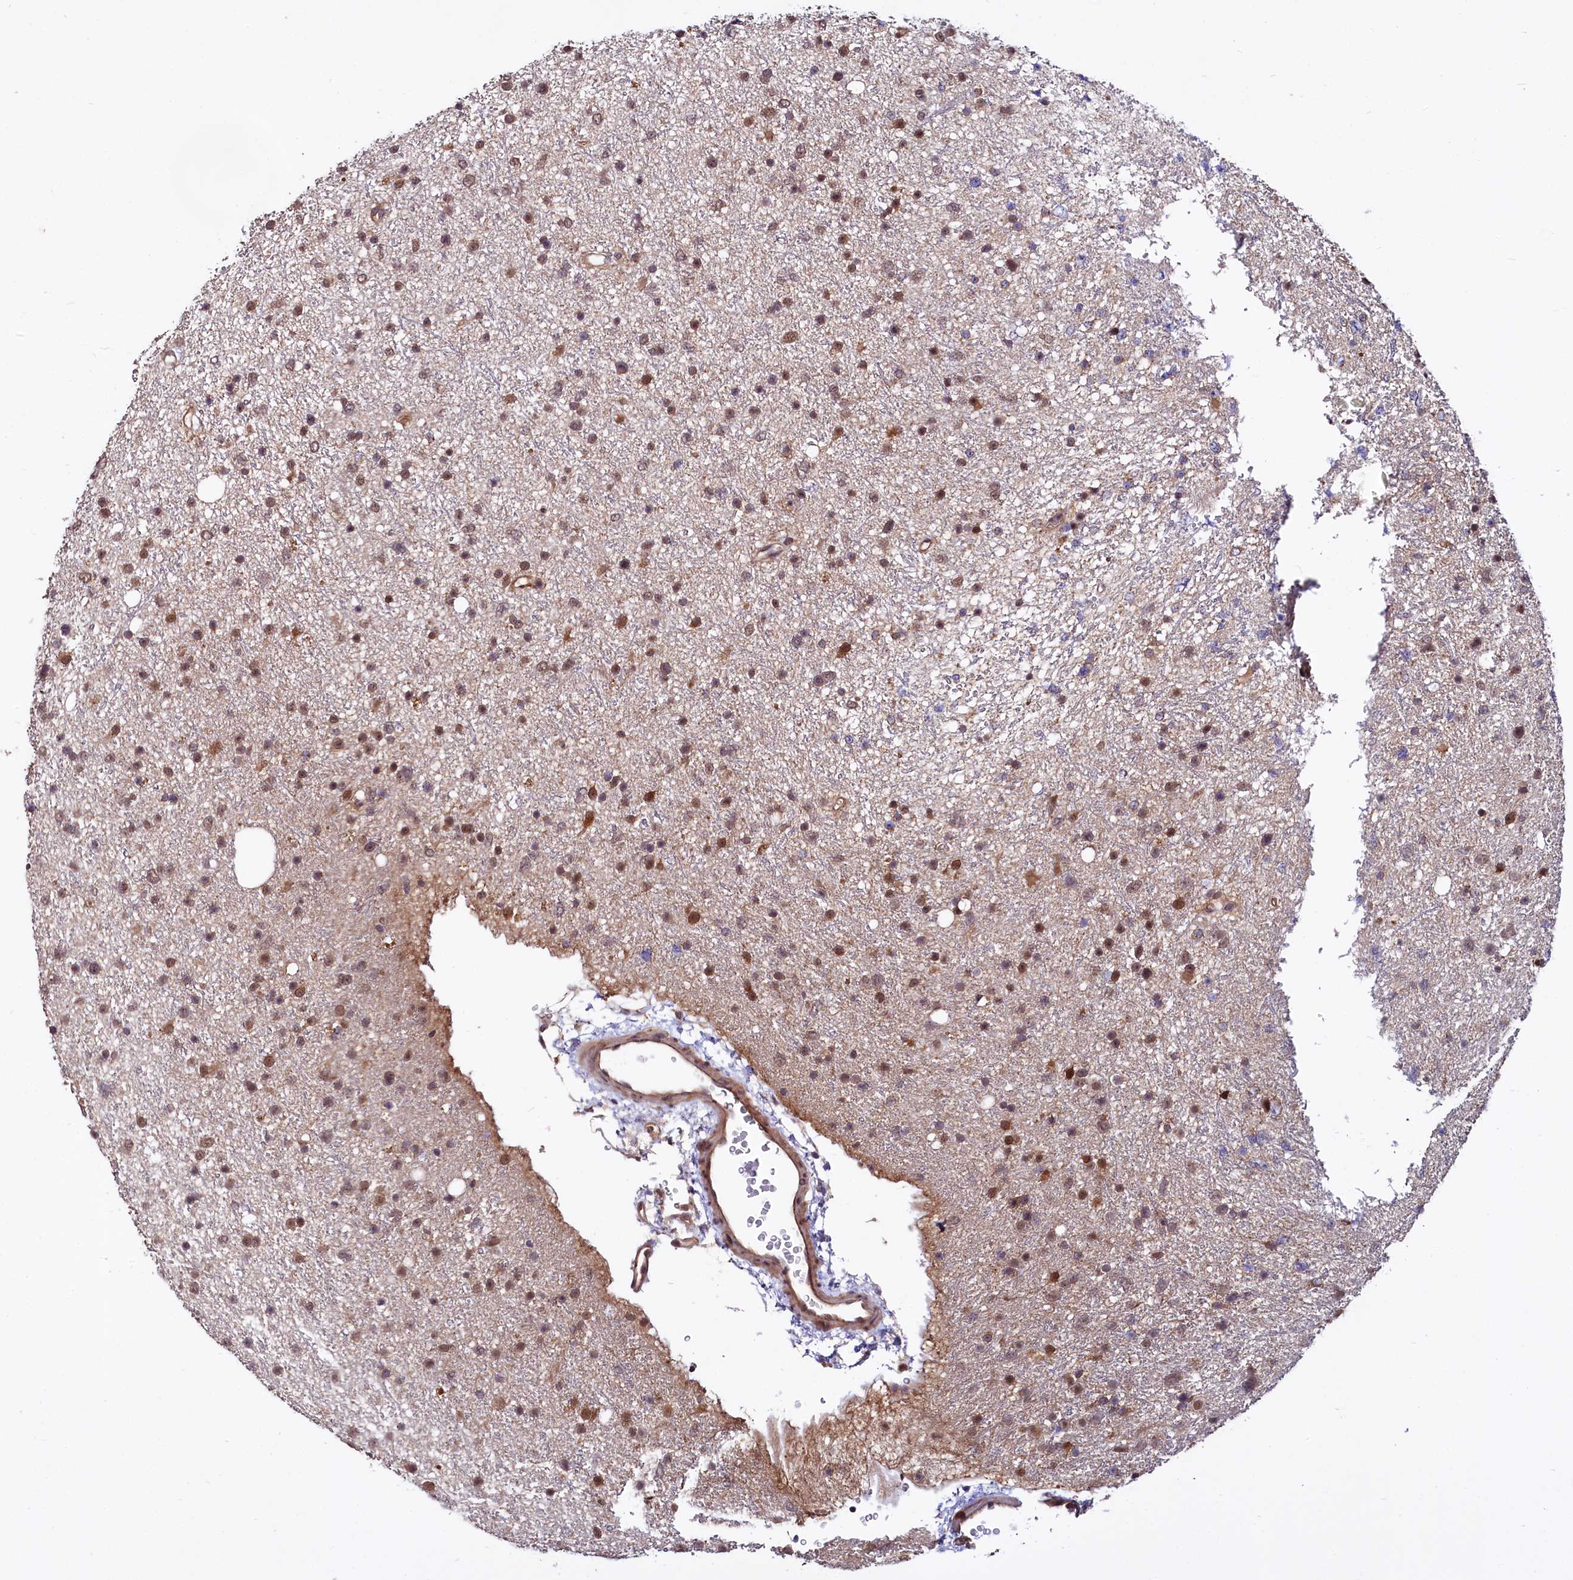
{"staining": {"intensity": "moderate", "quantity": ">75%", "location": "nuclear"}, "tissue": "glioma", "cell_type": "Tumor cells", "image_type": "cancer", "snomed": [{"axis": "morphology", "description": "Glioma, malignant, Low grade"}, {"axis": "topography", "description": "Cerebral cortex"}], "caption": "An image of low-grade glioma (malignant) stained for a protein shows moderate nuclear brown staining in tumor cells.", "gene": "UBE3A", "patient": {"sex": "female", "age": 39}}